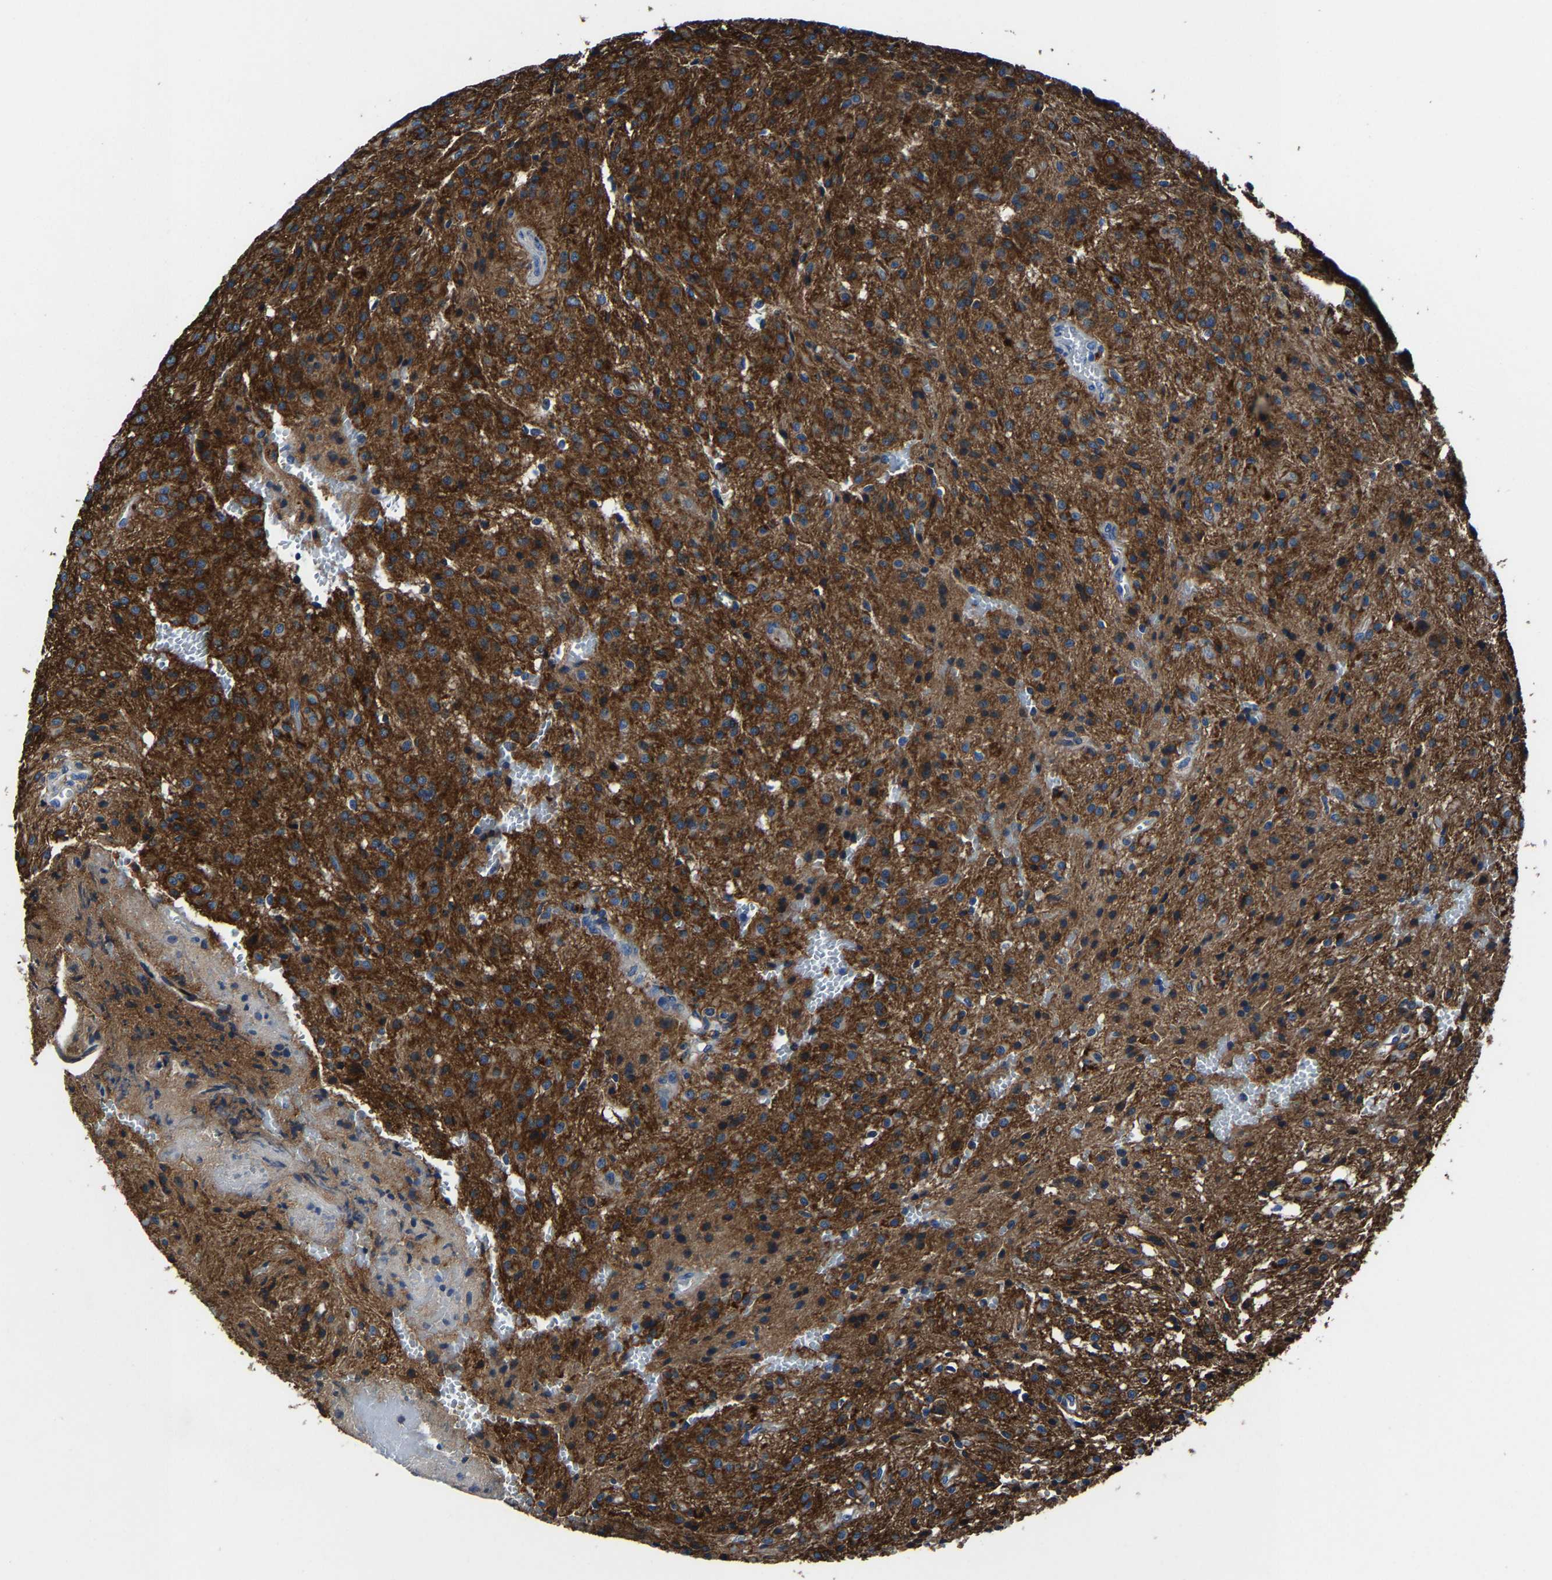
{"staining": {"intensity": "moderate", "quantity": ">75%", "location": "cytoplasmic/membranous"}, "tissue": "glioma", "cell_type": "Tumor cells", "image_type": "cancer", "snomed": [{"axis": "morphology", "description": "Glioma, malignant, High grade"}, {"axis": "topography", "description": "Brain"}], "caption": "IHC photomicrograph of malignant glioma (high-grade) stained for a protein (brown), which shows medium levels of moderate cytoplasmic/membranous positivity in approximately >75% of tumor cells.", "gene": "KIAA1958", "patient": {"sex": "female", "age": 59}}